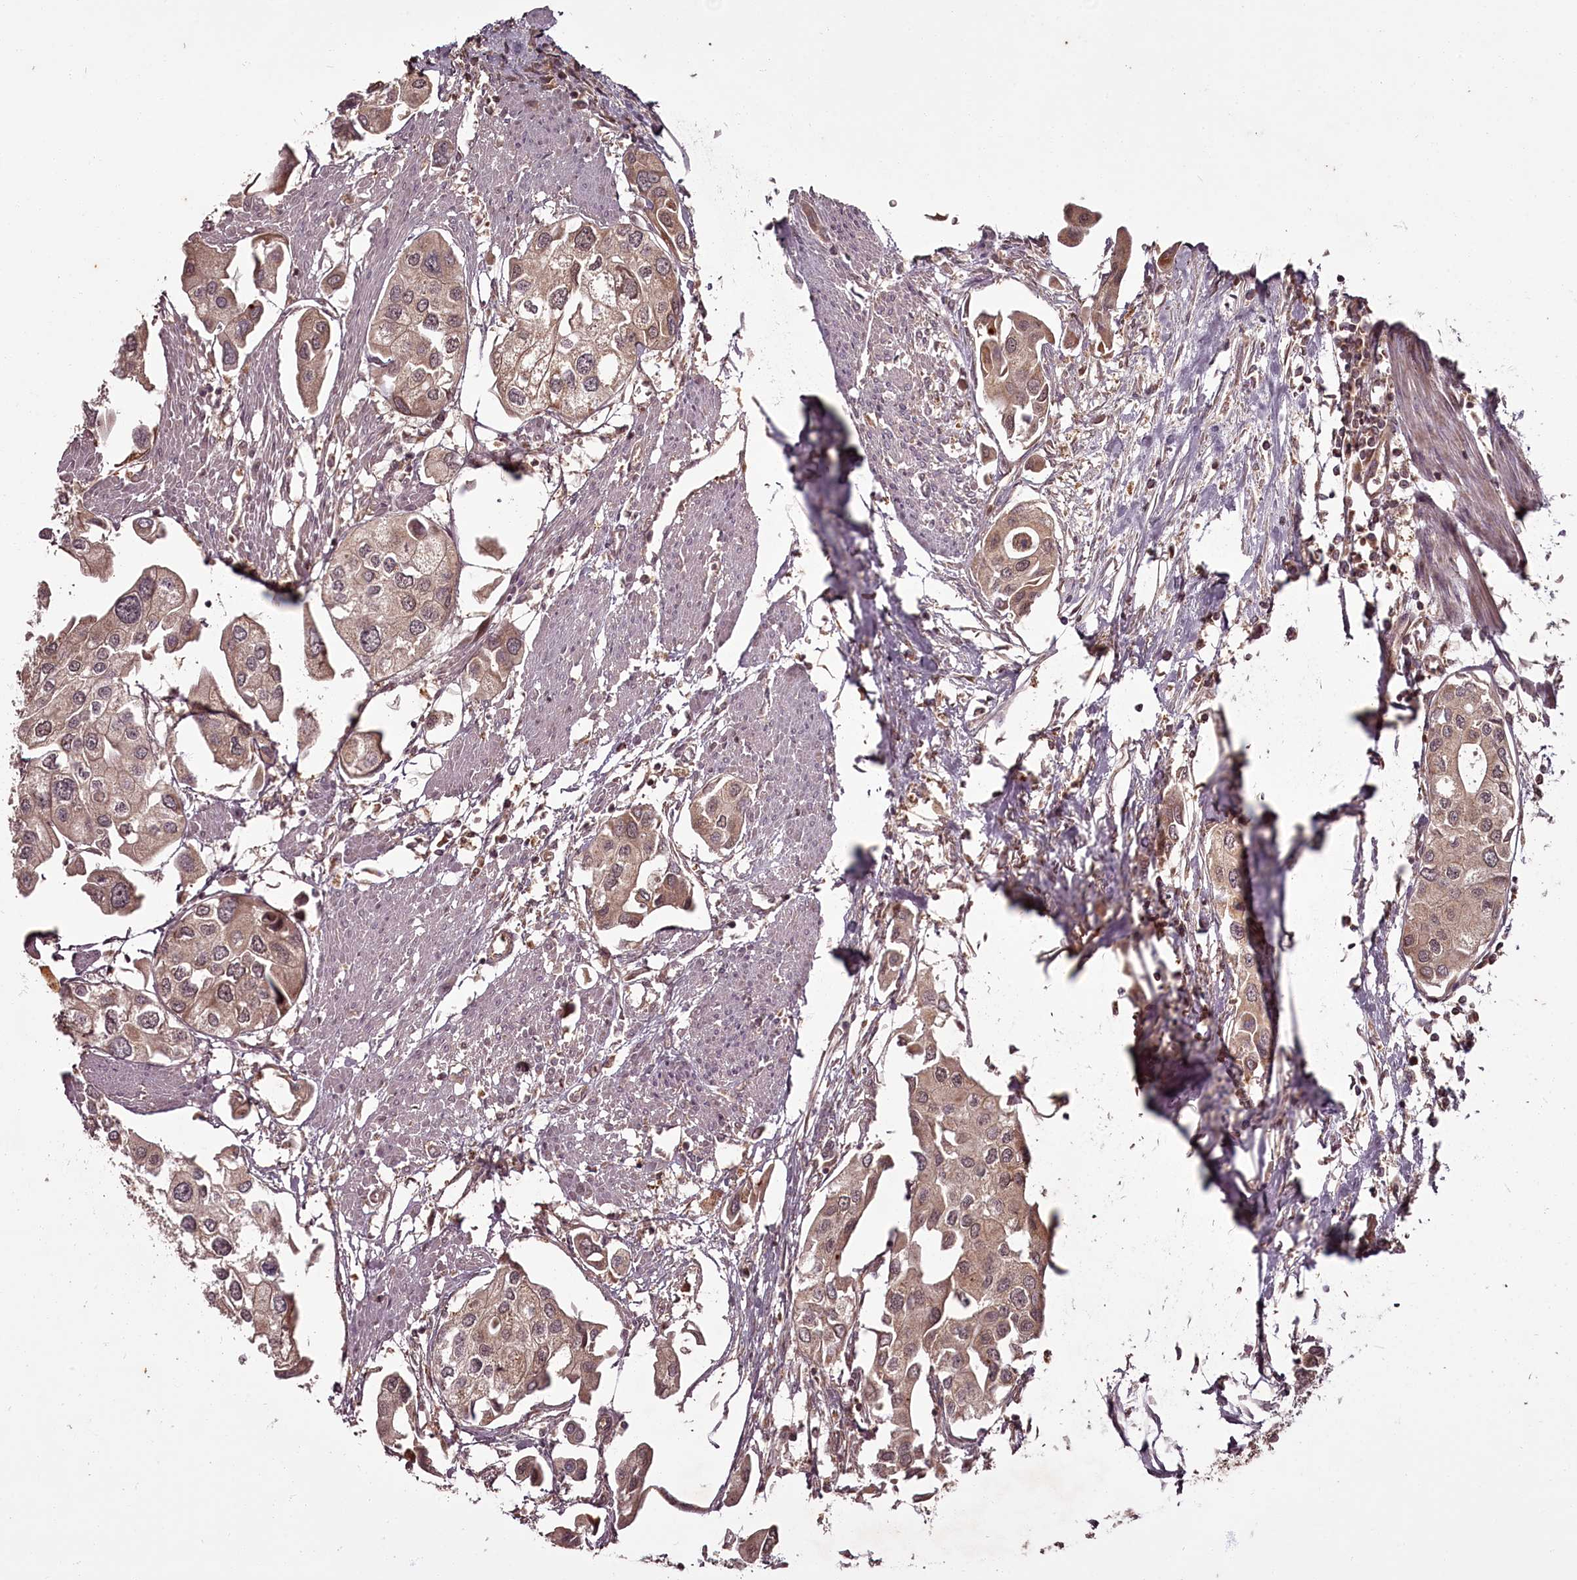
{"staining": {"intensity": "weak", "quantity": ">75%", "location": "cytoplasmic/membranous,nuclear"}, "tissue": "urothelial cancer", "cell_type": "Tumor cells", "image_type": "cancer", "snomed": [{"axis": "morphology", "description": "Urothelial carcinoma, High grade"}, {"axis": "topography", "description": "Urinary bladder"}], "caption": "Human urothelial cancer stained with a protein marker shows weak staining in tumor cells.", "gene": "PCBP2", "patient": {"sex": "male", "age": 64}}